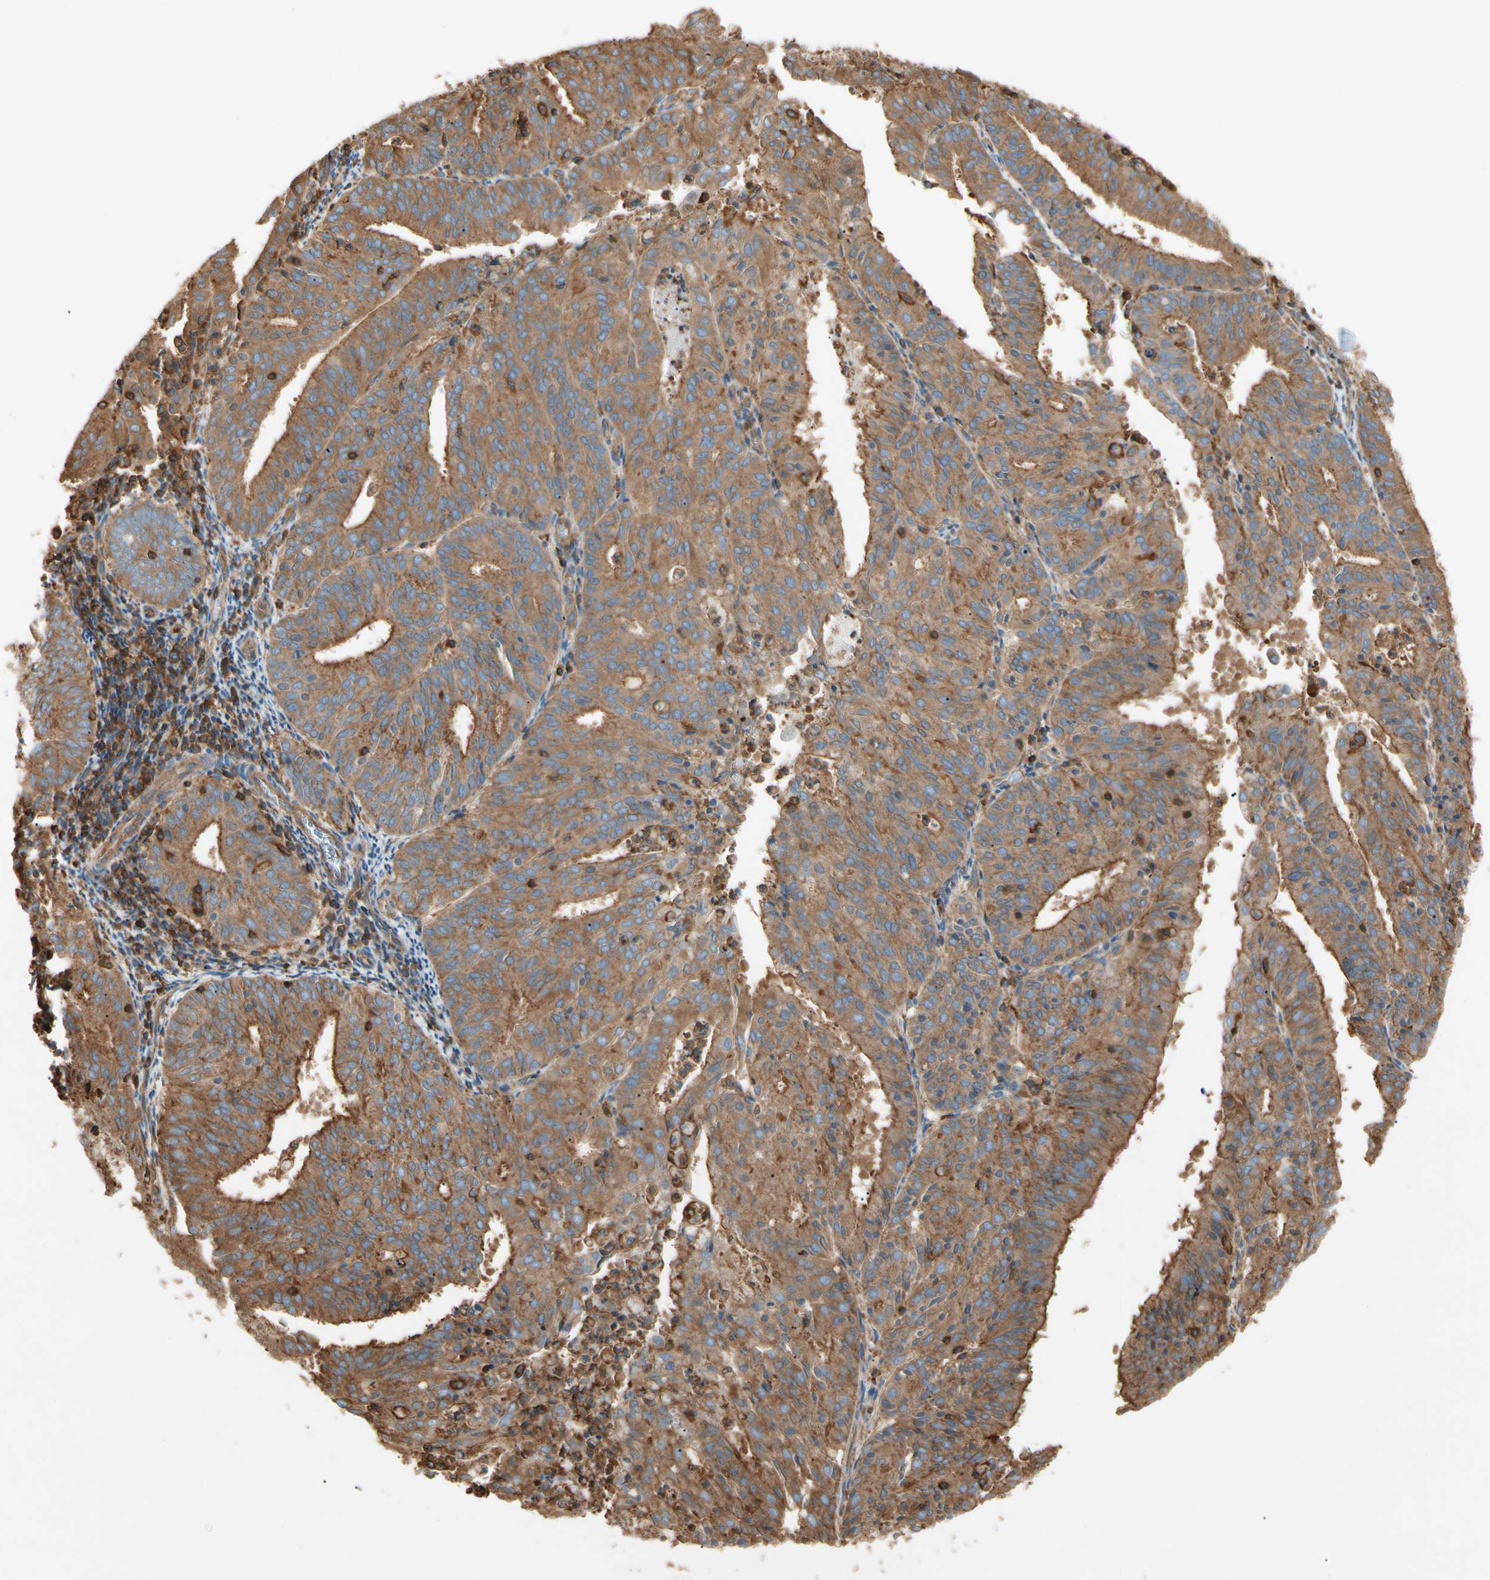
{"staining": {"intensity": "moderate", "quantity": ">75%", "location": "cytoplasmic/membranous"}, "tissue": "endometrial cancer", "cell_type": "Tumor cells", "image_type": "cancer", "snomed": [{"axis": "morphology", "description": "Adenocarcinoma, NOS"}, {"axis": "topography", "description": "Uterus"}], "caption": "Tumor cells show moderate cytoplasmic/membranous staining in about >75% of cells in endometrial cancer (adenocarcinoma).", "gene": "ARPC2", "patient": {"sex": "female", "age": 60}}